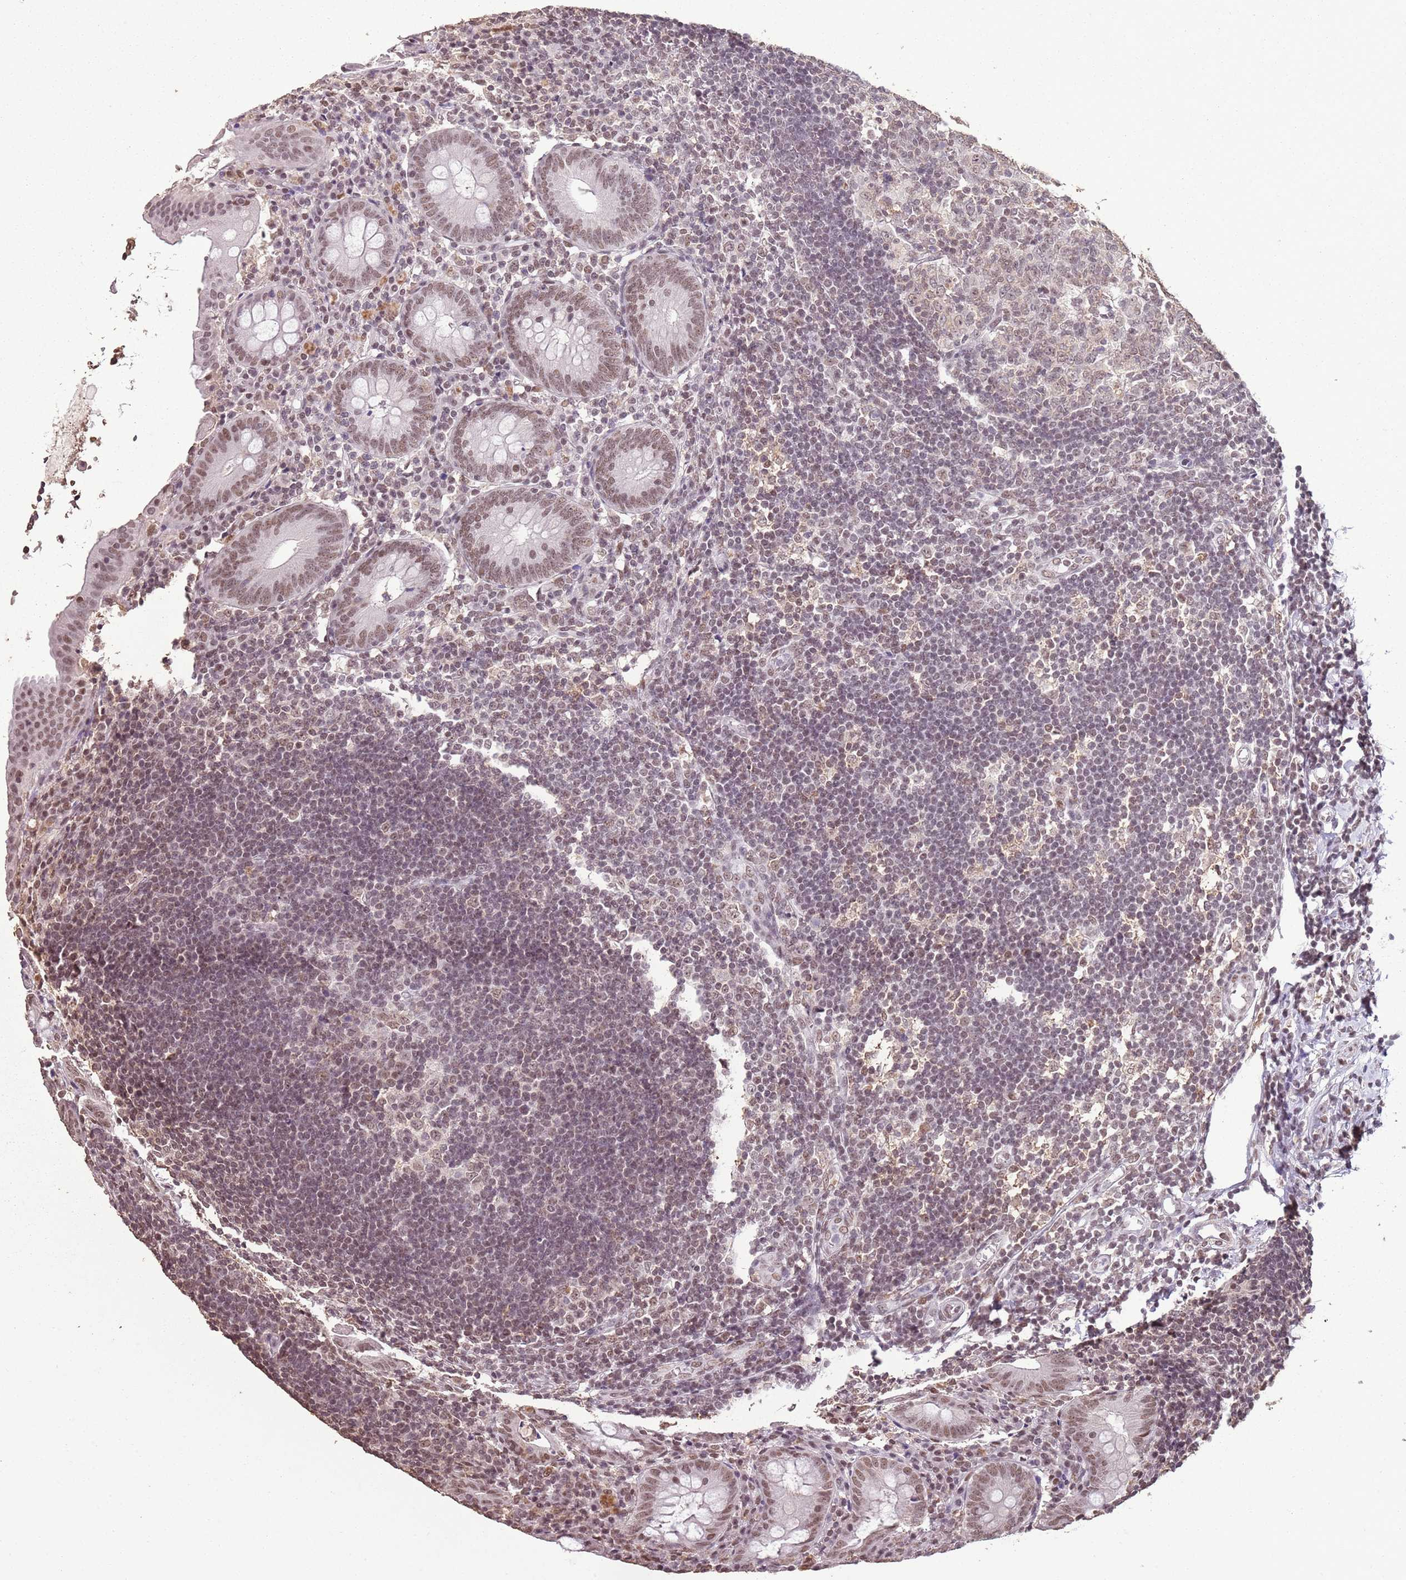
{"staining": {"intensity": "moderate", "quantity": ">75%", "location": "nuclear"}, "tissue": "appendix", "cell_type": "Glandular cells", "image_type": "normal", "snomed": [{"axis": "morphology", "description": "Normal tissue, NOS"}, {"axis": "topography", "description": "Appendix"}], "caption": "The micrograph exhibits a brown stain indicating the presence of a protein in the nuclear of glandular cells in appendix. (DAB IHC, brown staining for protein, blue staining for nuclei).", "gene": "ARL14EP", "patient": {"sex": "female", "age": 54}}